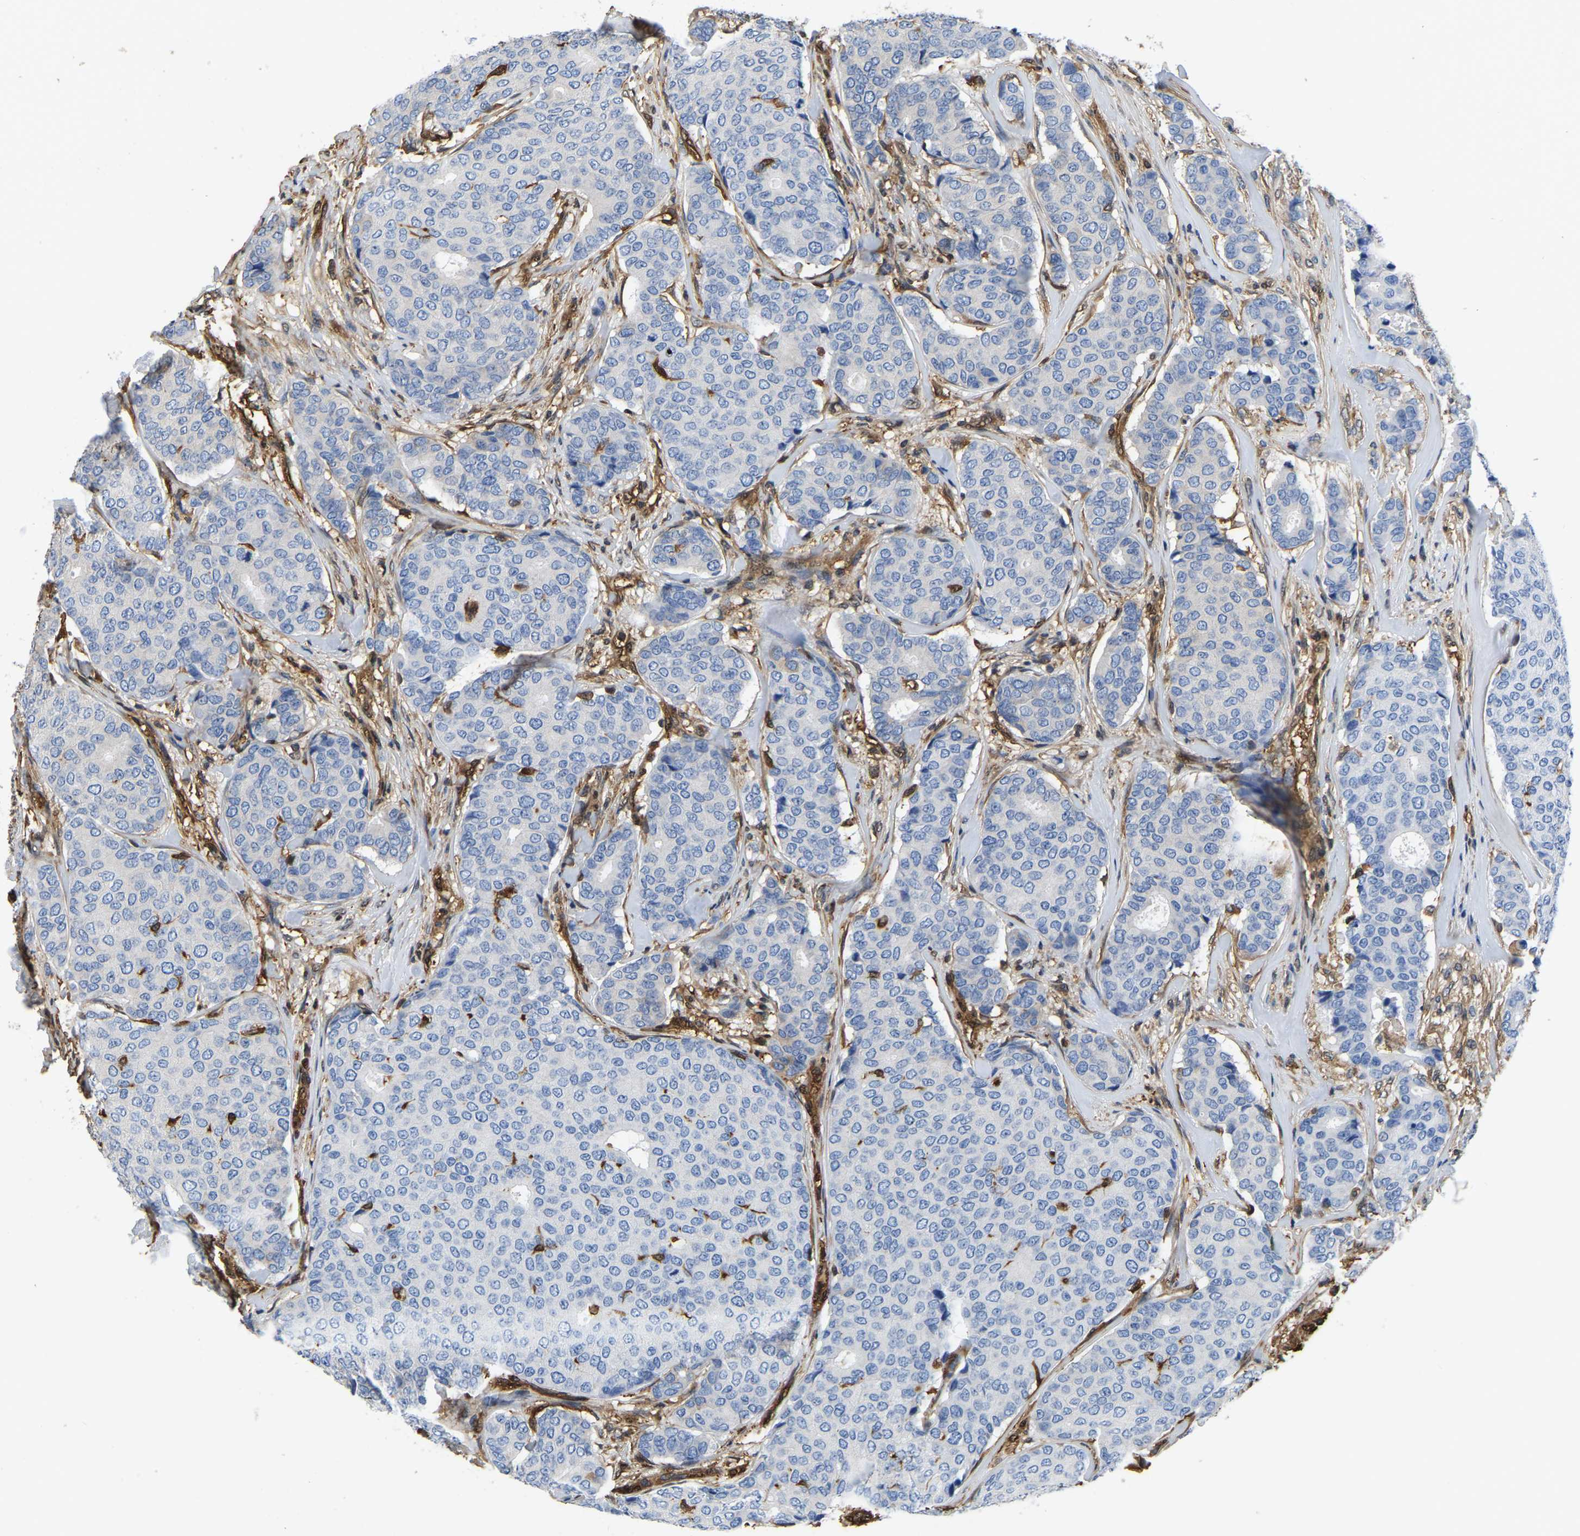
{"staining": {"intensity": "negative", "quantity": "none", "location": "none"}, "tissue": "breast cancer", "cell_type": "Tumor cells", "image_type": "cancer", "snomed": [{"axis": "morphology", "description": "Duct carcinoma"}, {"axis": "topography", "description": "Breast"}], "caption": "Breast cancer (invasive ductal carcinoma) was stained to show a protein in brown. There is no significant staining in tumor cells.", "gene": "LDHB", "patient": {"sex": "female", "age": 75}}